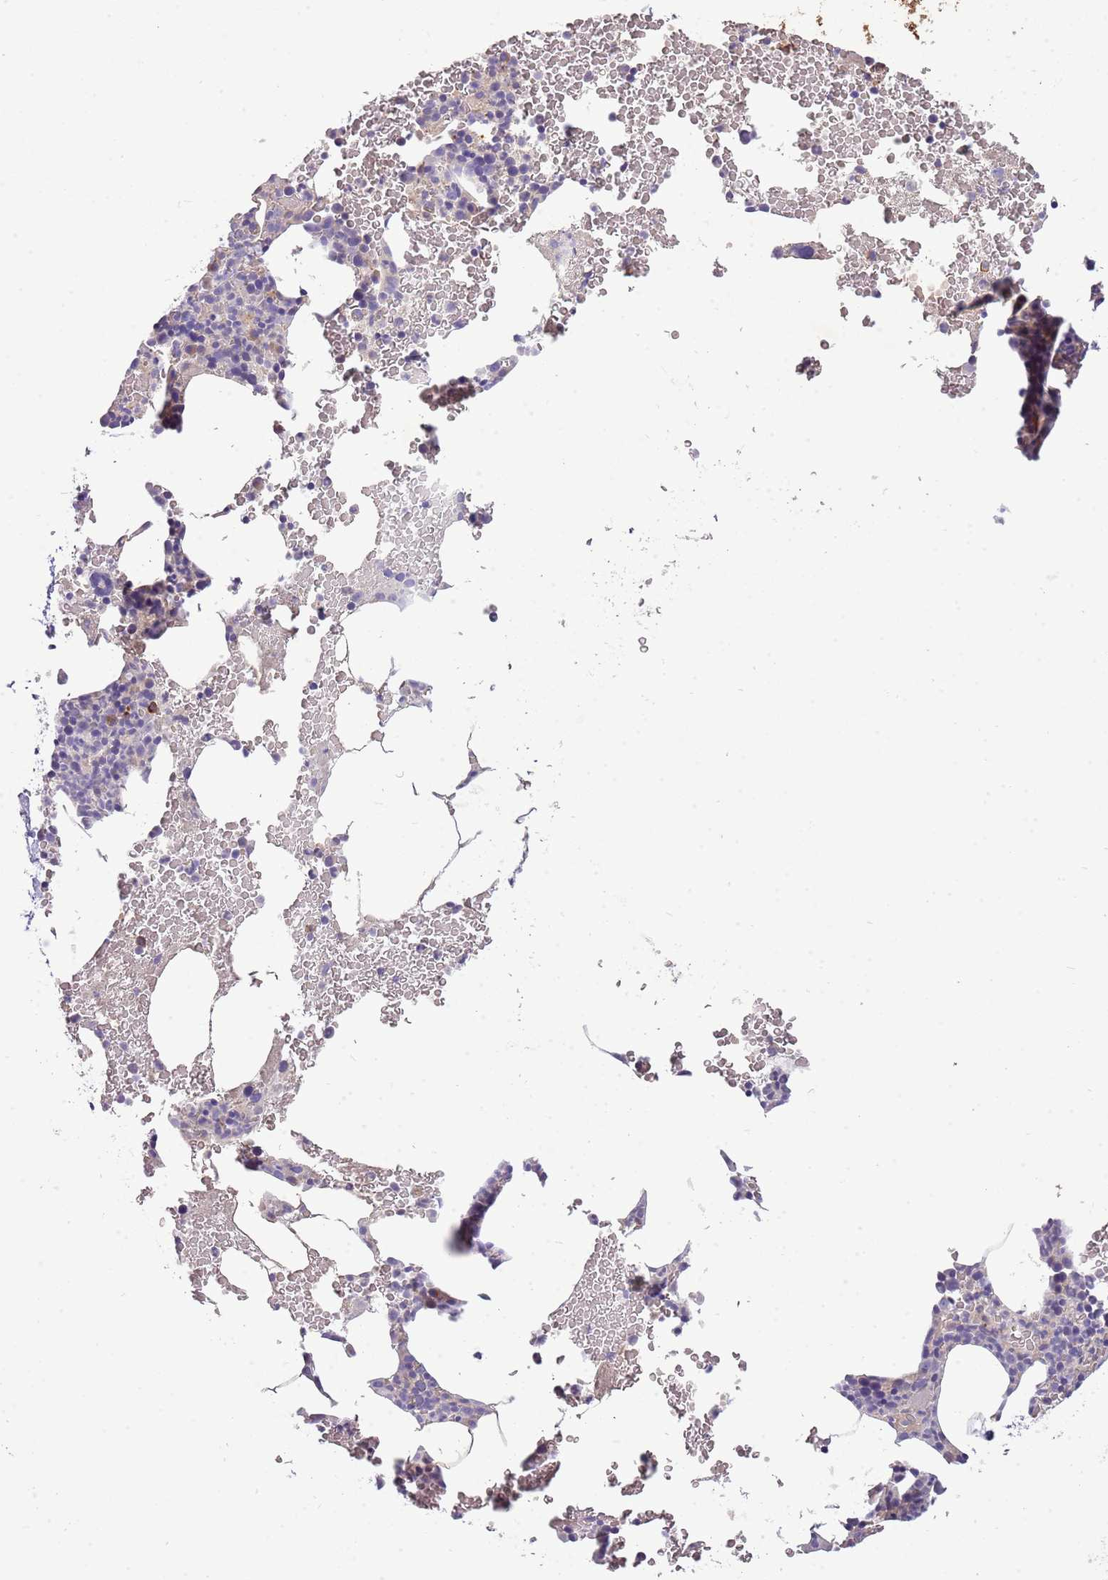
{"staining": {"intensity": "negative", "quantity": "none", "location": "none"}, "tissue": "bone marrow", "cell_type": "Hematopoietic cells", "image_type": "normal", "snomed": [{"axis": "morphology", "description": "Normal tissue, NOS"}, {"axis": "morphology", "description": "Inflammation, NOS"}, {"axis": "topography", "description": "Bone marrow"}], "caption": "Immunohistochemical staining of normal human bone marrow exhibits no significant staining in hematopoietic cells. The staining was performed using DAB (3,3'-diaminobenzidine) to visualize the protein expression in brown, while the nuclei were stained in blue with hematoxylin (Magnification: 20x).", "gene": "SCAMP5", "patient": {"sex": "female", "age": 78}}